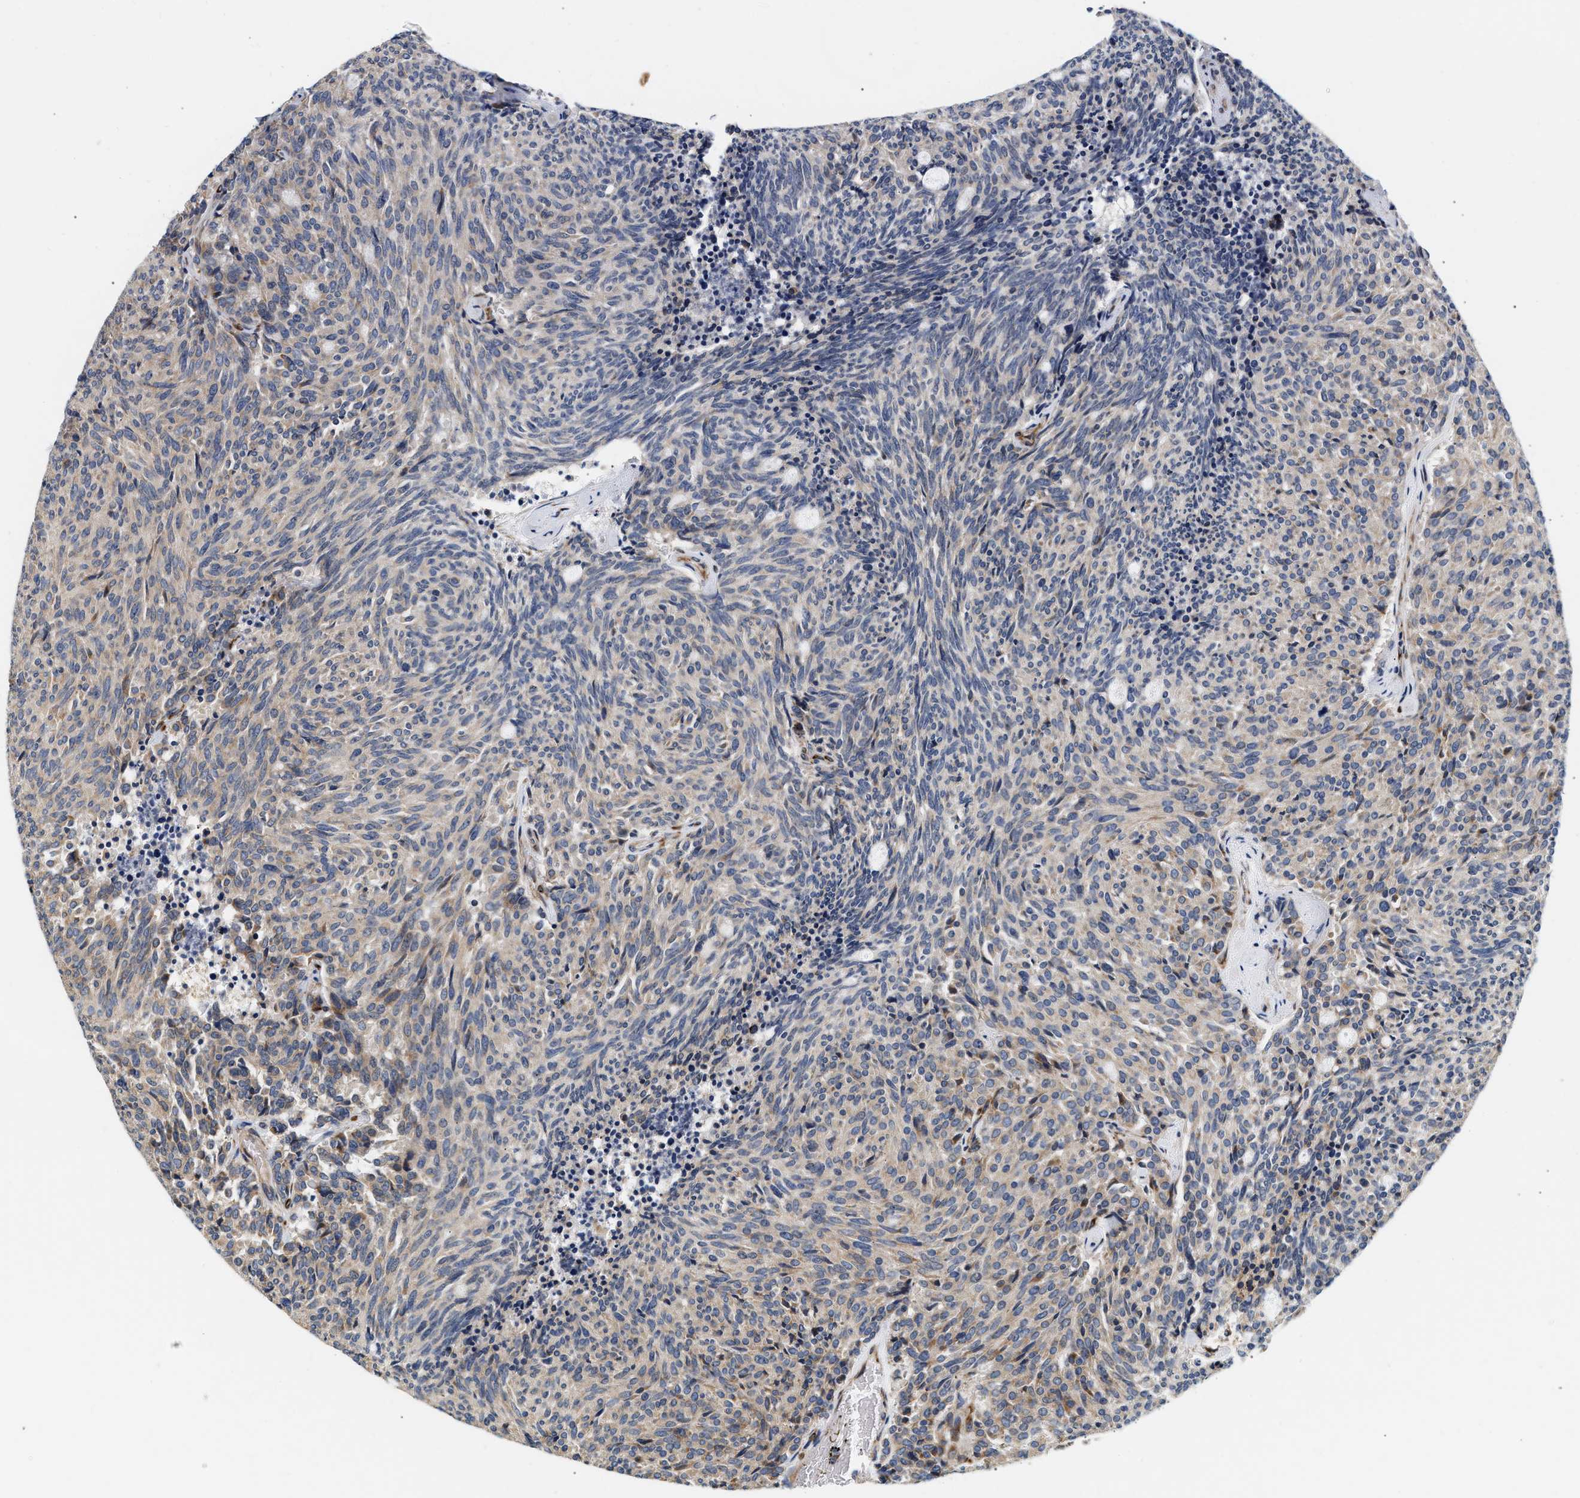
{"staining": {"intensity": "weak", "quantity": ">75%", "location": "cytoplasmic/membranous"}, "tissue": "carcinoid", "cell_type": "Tumor cells", "image_type": "cancer", "snomed": [{"axis": "morphology", "description": "Carcinoid, malignant, NOS"}, {"axis": "topography", "description": "Pancreas"}], "caption": "Weak cytoplasmic/membranous staining for a protein is seen in about >75% of tumor cells of carcinoid (malignant) using immunohistochemistry (IHC).", "gene": "IFT74", "patient": {"sex": "female", "age": 54}}